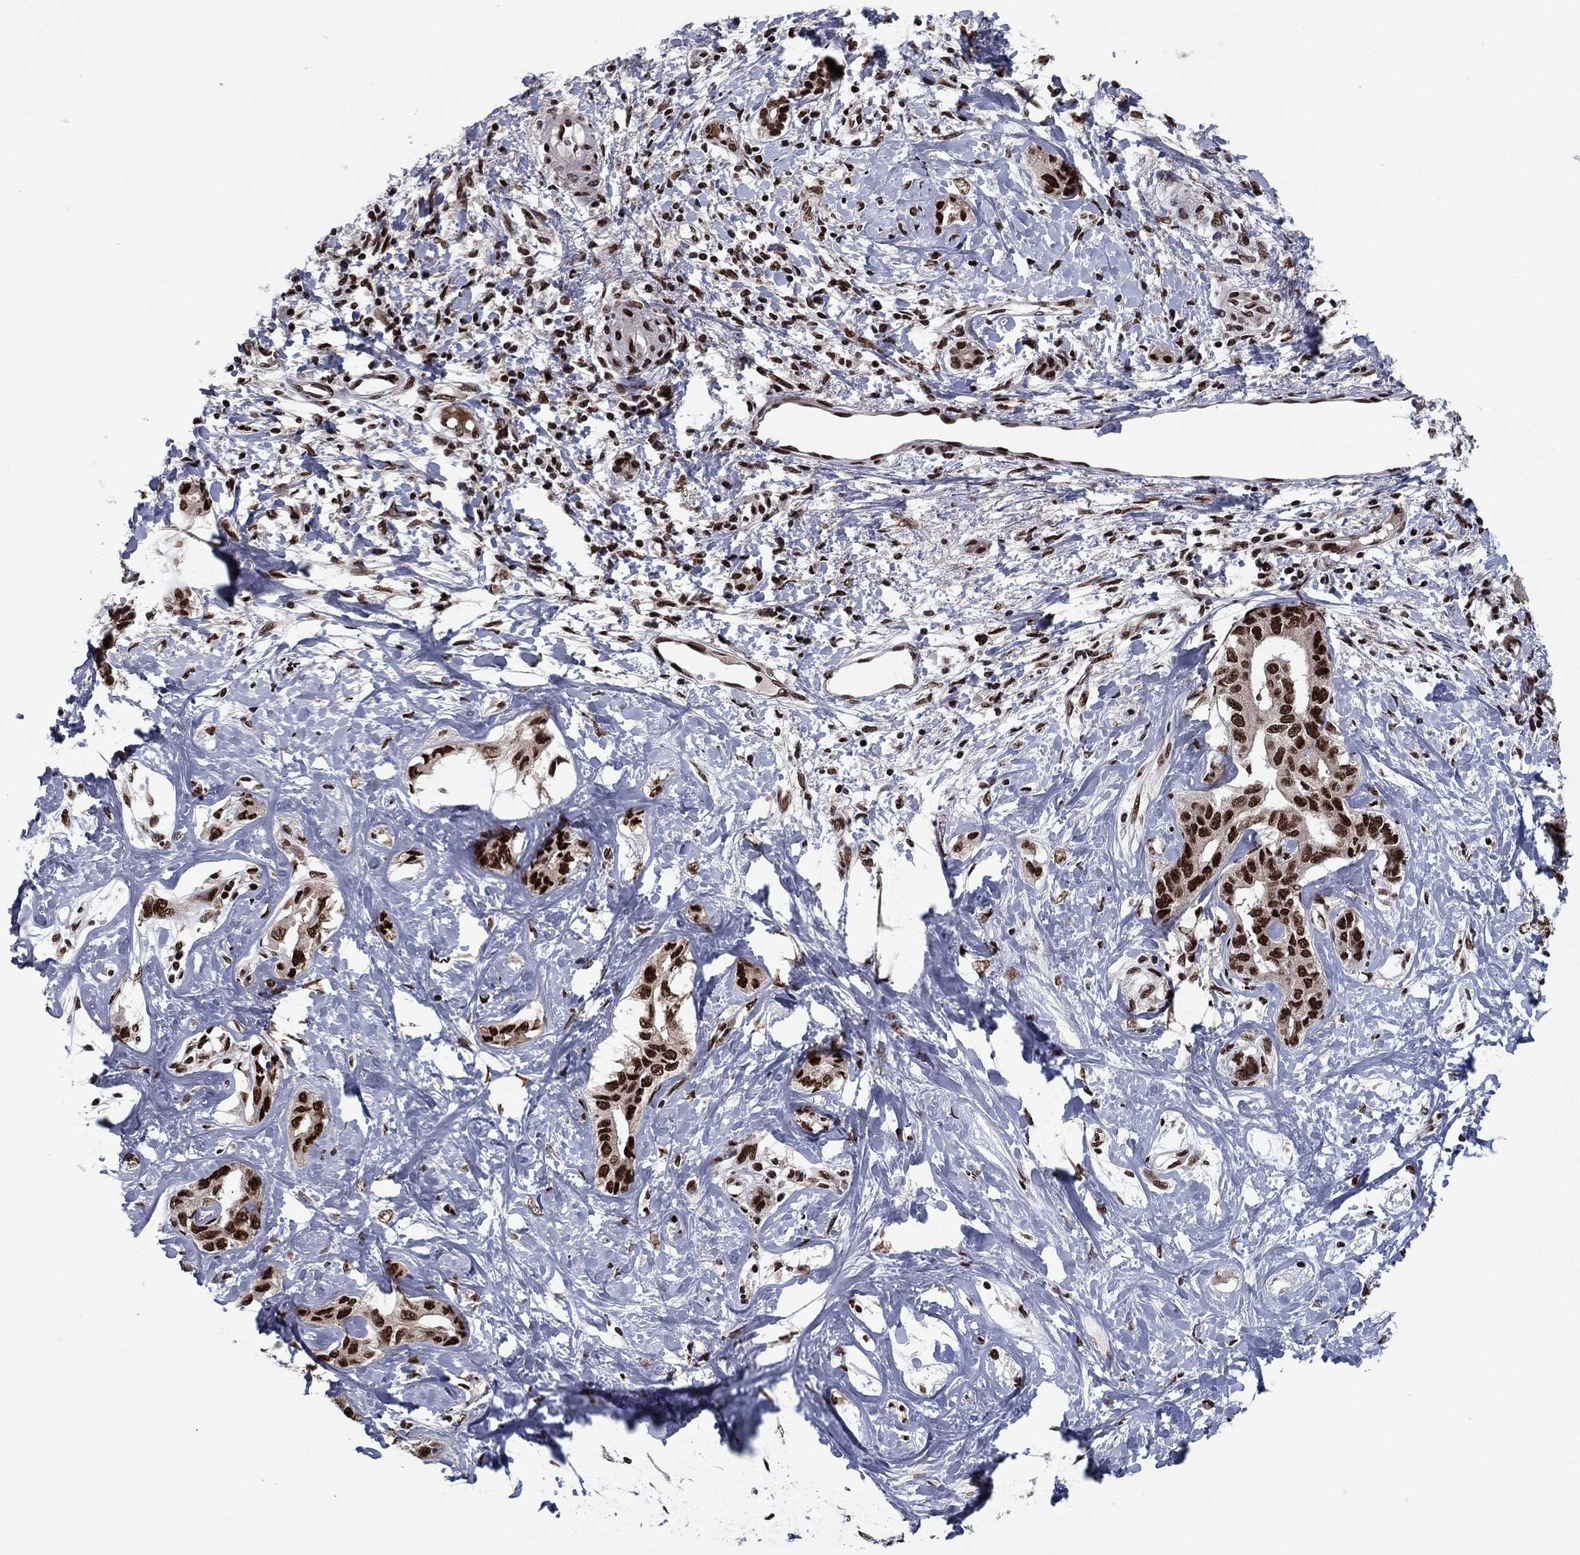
{"staining": {"intensity": "strong", "quantity": ">75%", "location": "nuclear"}, "tissue": "liver cancer", "cell_type": "Tumor cells", "image_type": "cancer", "snomed": [{"axis": "morphology", "description": "Cholangiocarcinoma"}, {"axis": "topography", "description": "Liver"}], "caption": "About >75% of tumor cells in liver cancer reveal strong nuclear protein expression as visualized by brown immunohistochemical staining.", "gene": "USP54", "patient": {"sex": "male", "age": 59}}